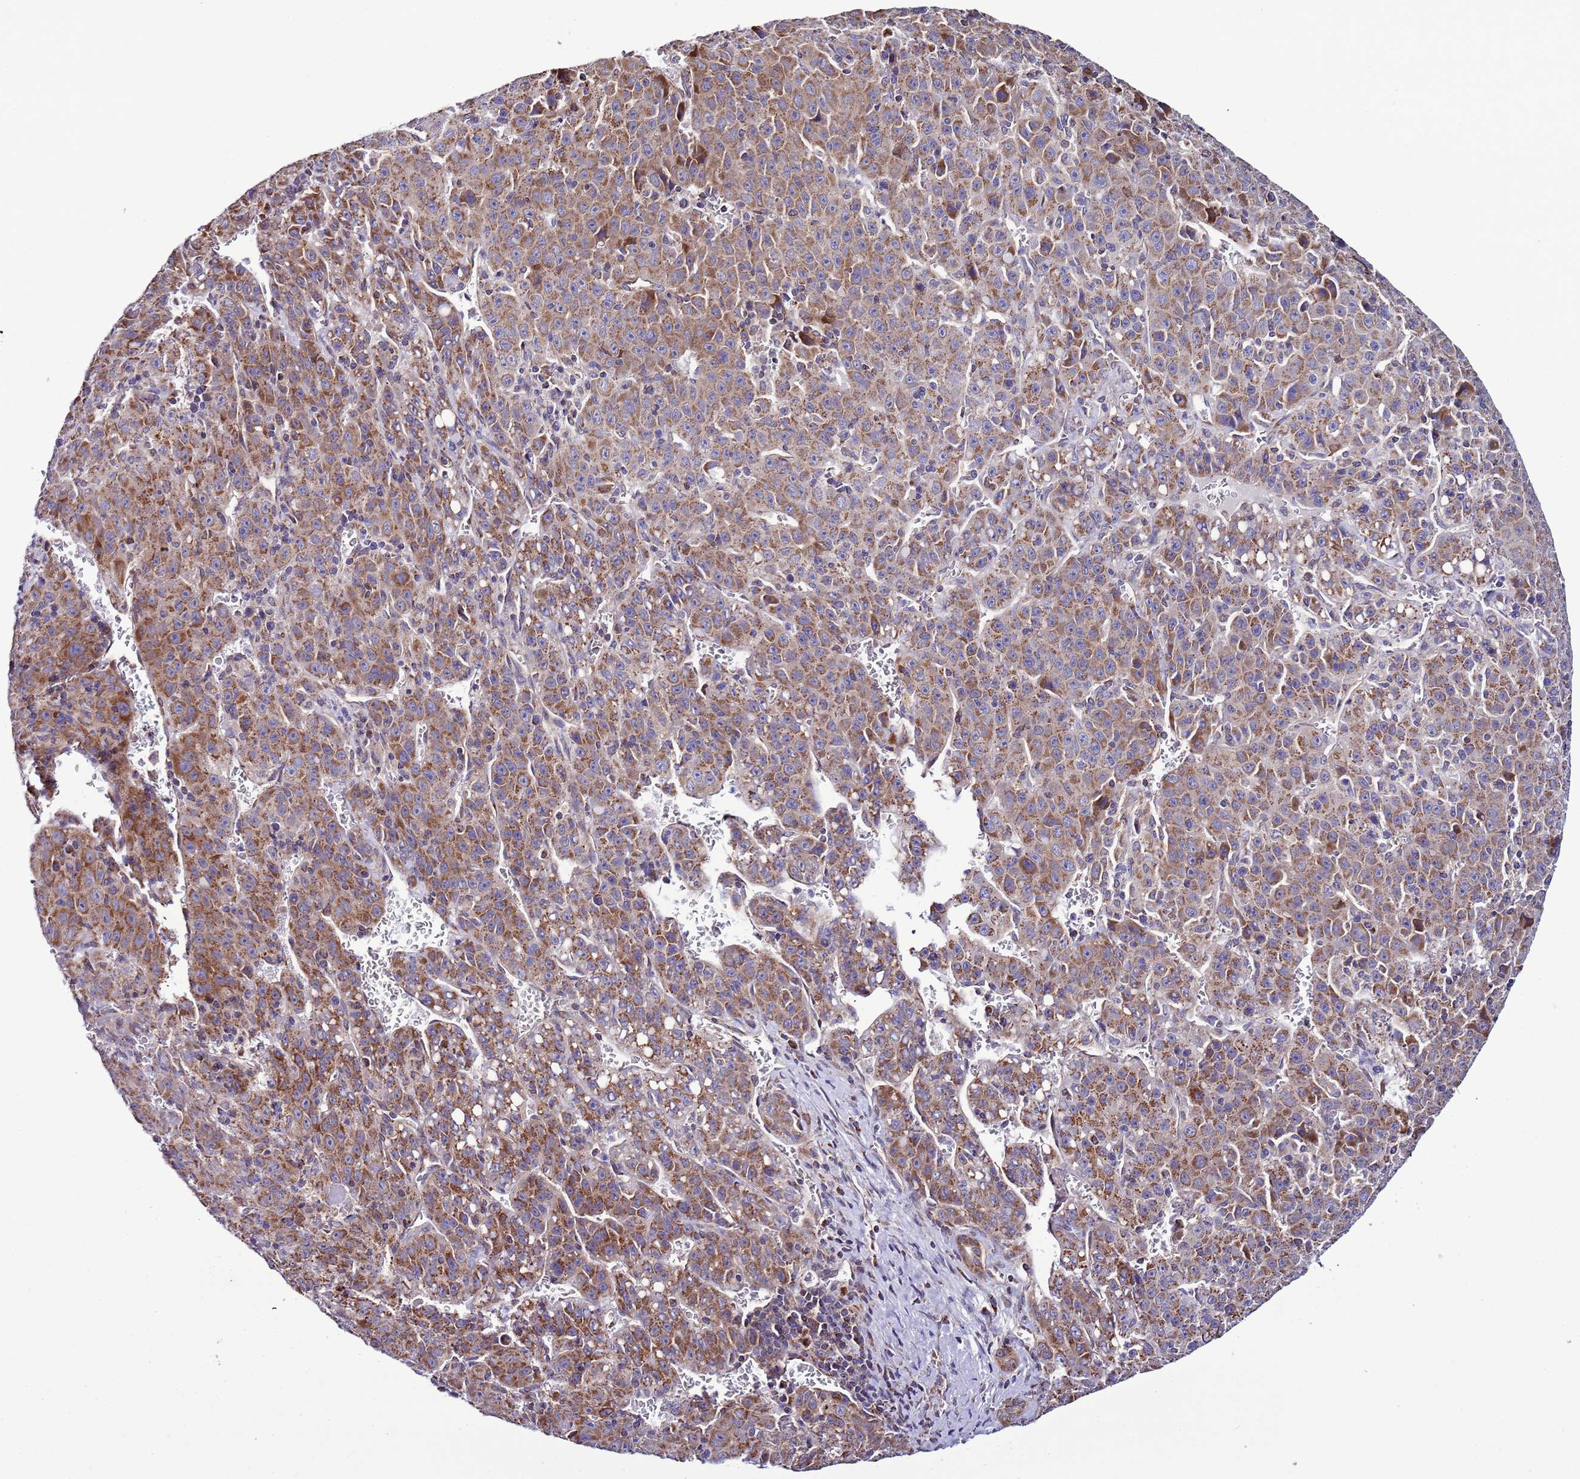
{"staining": {"intensity": "moderate", "quantity": ">75%", "location": "cytoplasmic/membranous"}, "tissue": "liver cancer", "cell_type": "Tumor cells", "image_type": "cancer", "snomed": [{"axis": "morphology", "description": "Carcinoma, Hepatocellular, NOS"}, {"axis": "topography", "description": "Liver"}], "caption": "Immunohistochemistry of human liver cancer (hepatocellular carcinoma) exhibits medium levels of moderate cytoplasmic/membranous staining in about >75% of tumor cells. (Brightfield microscopy of DAB IHC at high magnification).", "gene": "AHI1", "patient": {"sex": "female", "age": 53}}